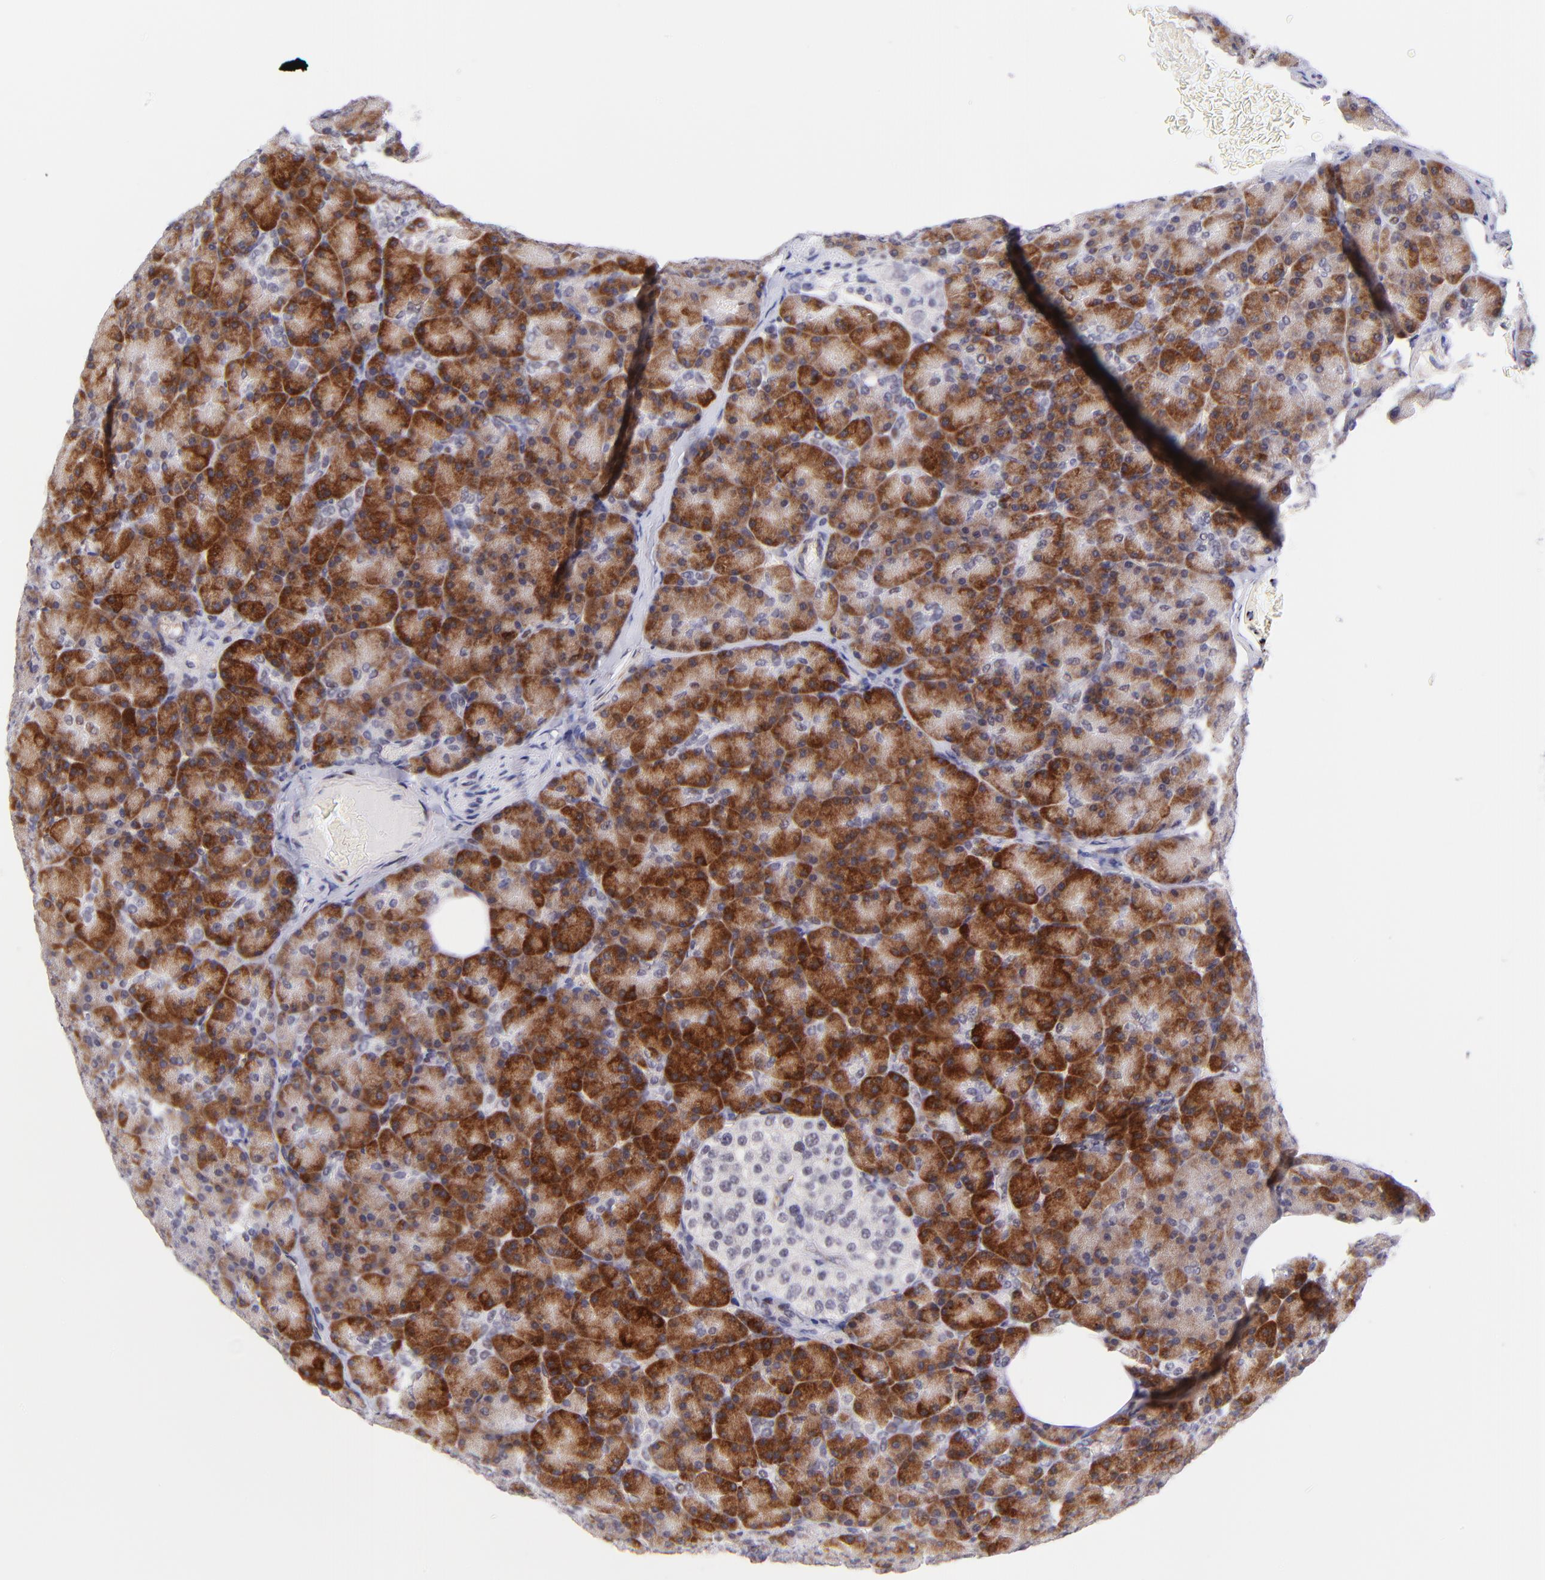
{"staining": {"intensity": "moderate", "quantity": ">75%", "location": "cytoplasmic/membranous"}, "tissue": "pancreas", "cell_type": "Exocrine glandular cells", "image_type": "normal", "snomed": [{"axis": "morphology", "description": "Normal tissue, NOS"}, {"axis": "topography", "description": "Pancreas"}], "caption": "A brown stain shows moderate cytoplasmic/membranous expression of a protein in exocrine glandular cells of normal human pancreas. The staining was performed using DAB to visualize the protein expression in brown, while the nuclei were stained in blue with hematoxylin (Magnification: 20x).", "gene": "SOX6", "patient": {"sex": "female", "age": 43}}